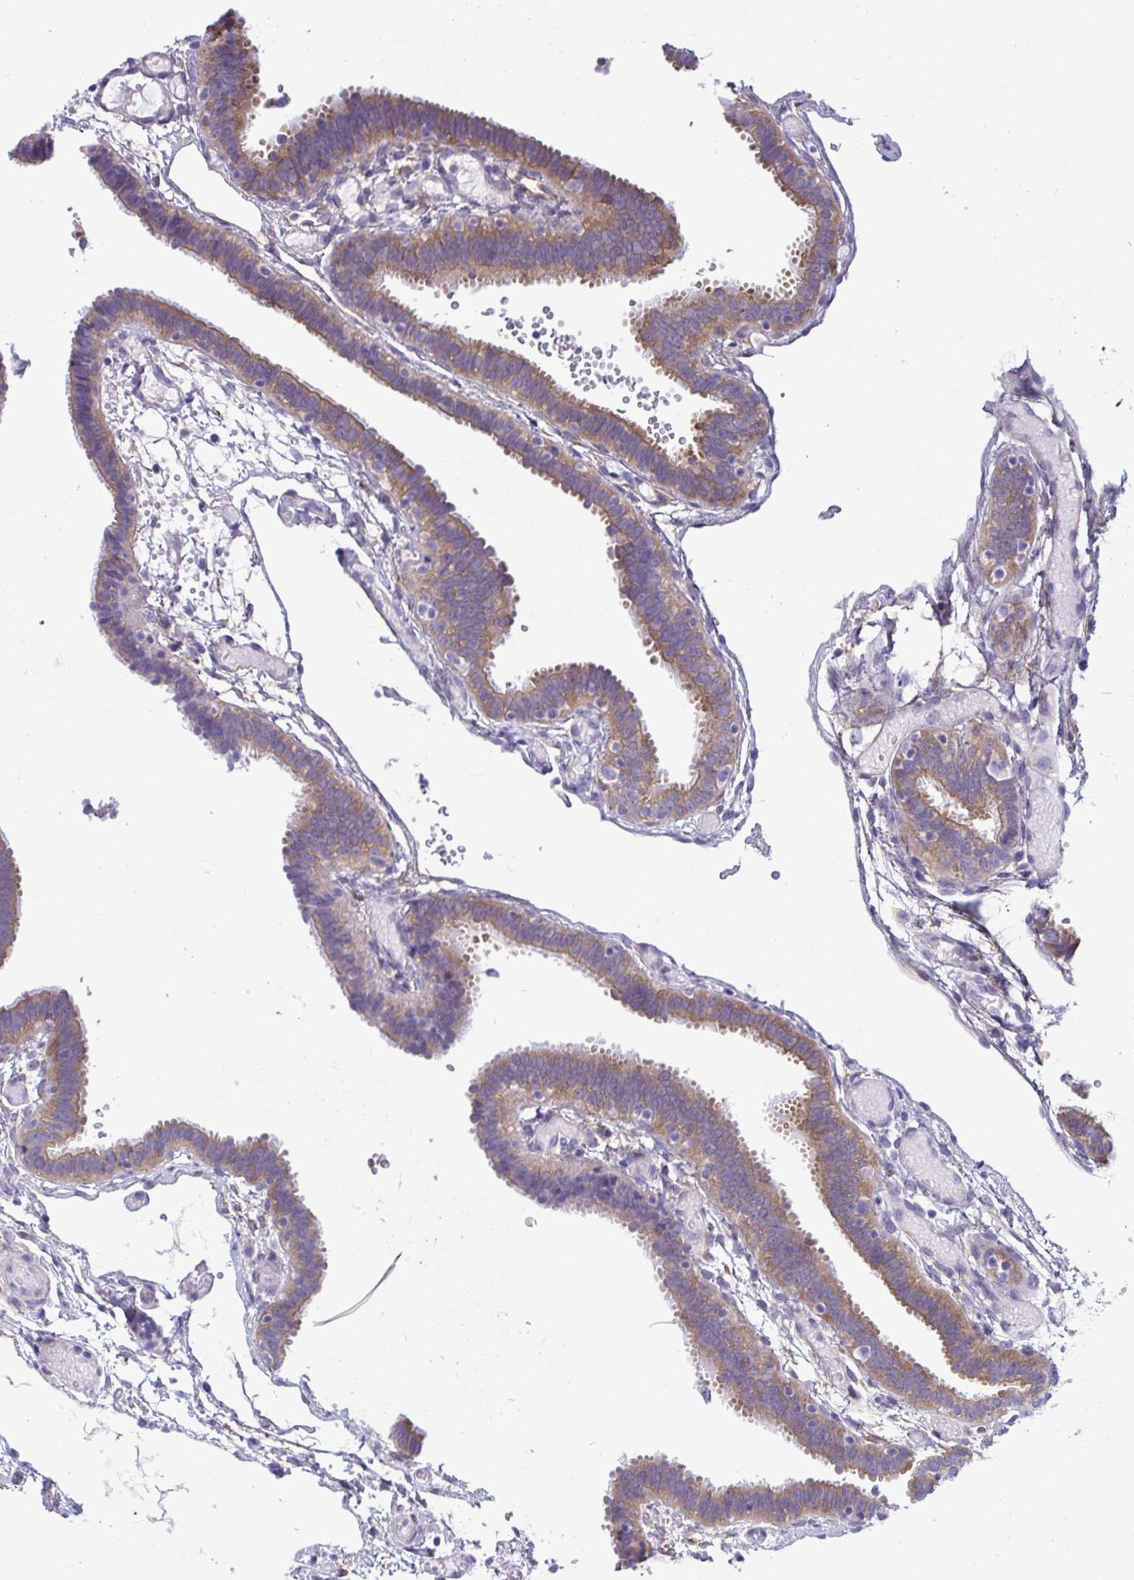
{"staining": {"intensity": "moderate", "quantity": "25%-75%", "location": "cytoplasmic/membranous"}, "tissue": "fallopian tube", "cell_type": "Glandular cells", "image_type": "normal", "snomed": [{"axis": "morphology", "description": "Normal tissue, NOS"}, {"axis": "topography", "description": "Fallopian tube"}], "caption": "A micrograph of human fallopian tube stained for a protein shows moderate cytoplasmic/membranous brown staining in glandular cells. The protein of interest is shown in brown color, while the nuclei are stained blue.", "gene": "MYH10", "patient": {"sex": "female", "age": 37}}